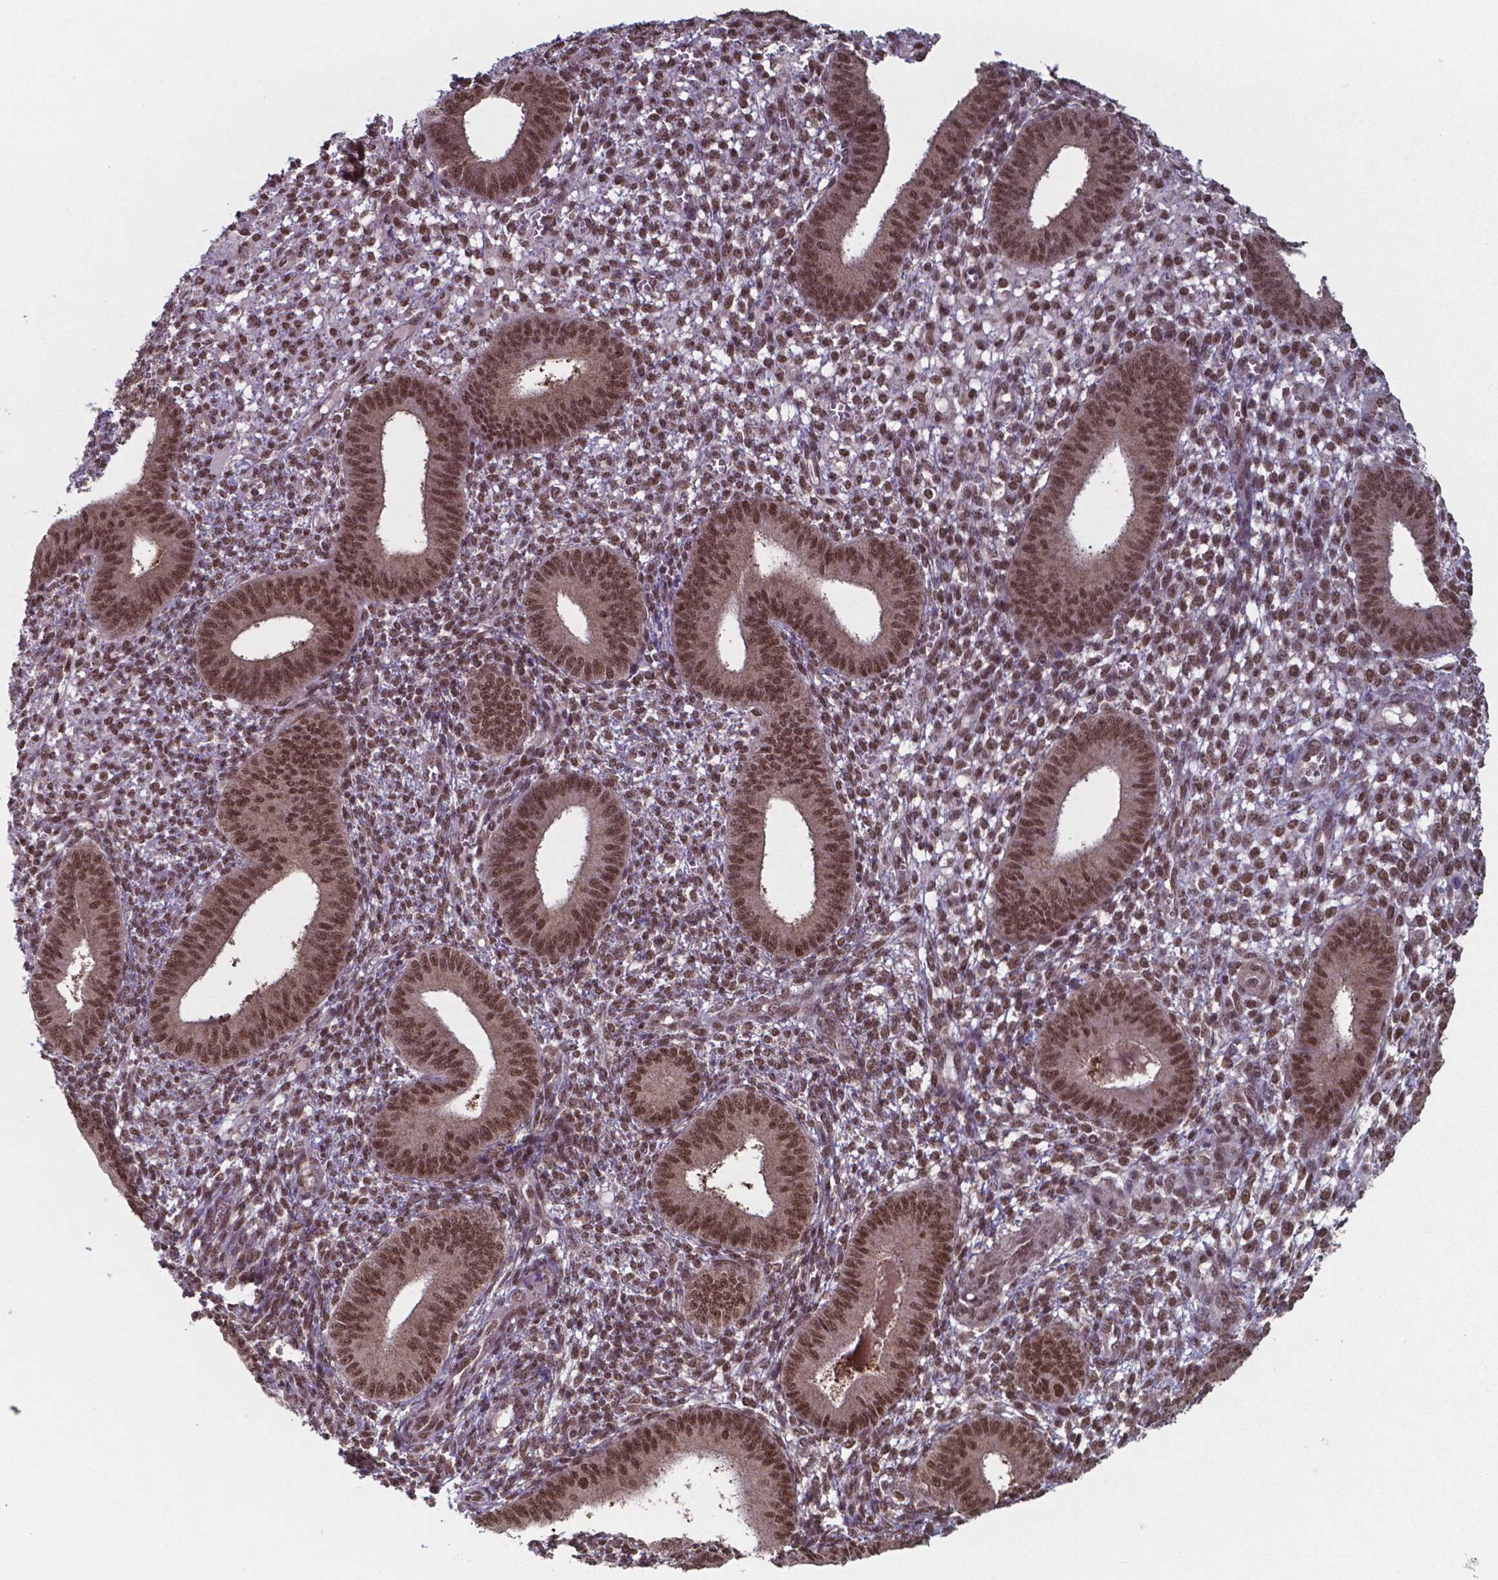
{"staining": {"intensity": "moderate", "quantity": ">75%", "location": "nuclear"}, "tissue": "endometrium", "cell_type": "Cells in endometrial stroma", "image_type": "normal", "snomed": [{"axis": "morphology", "description": "Normal tissue, NOS"}, {"axis": "topography", "description": "Endometrium"}], "caption": "Protein analysis of benign endometrium demonstrates moderate nuclear expression in approximately >75% of cells in endometrial stroma.", "gene": "UBA1", "patient": {"sex": "female", "age": 42}}